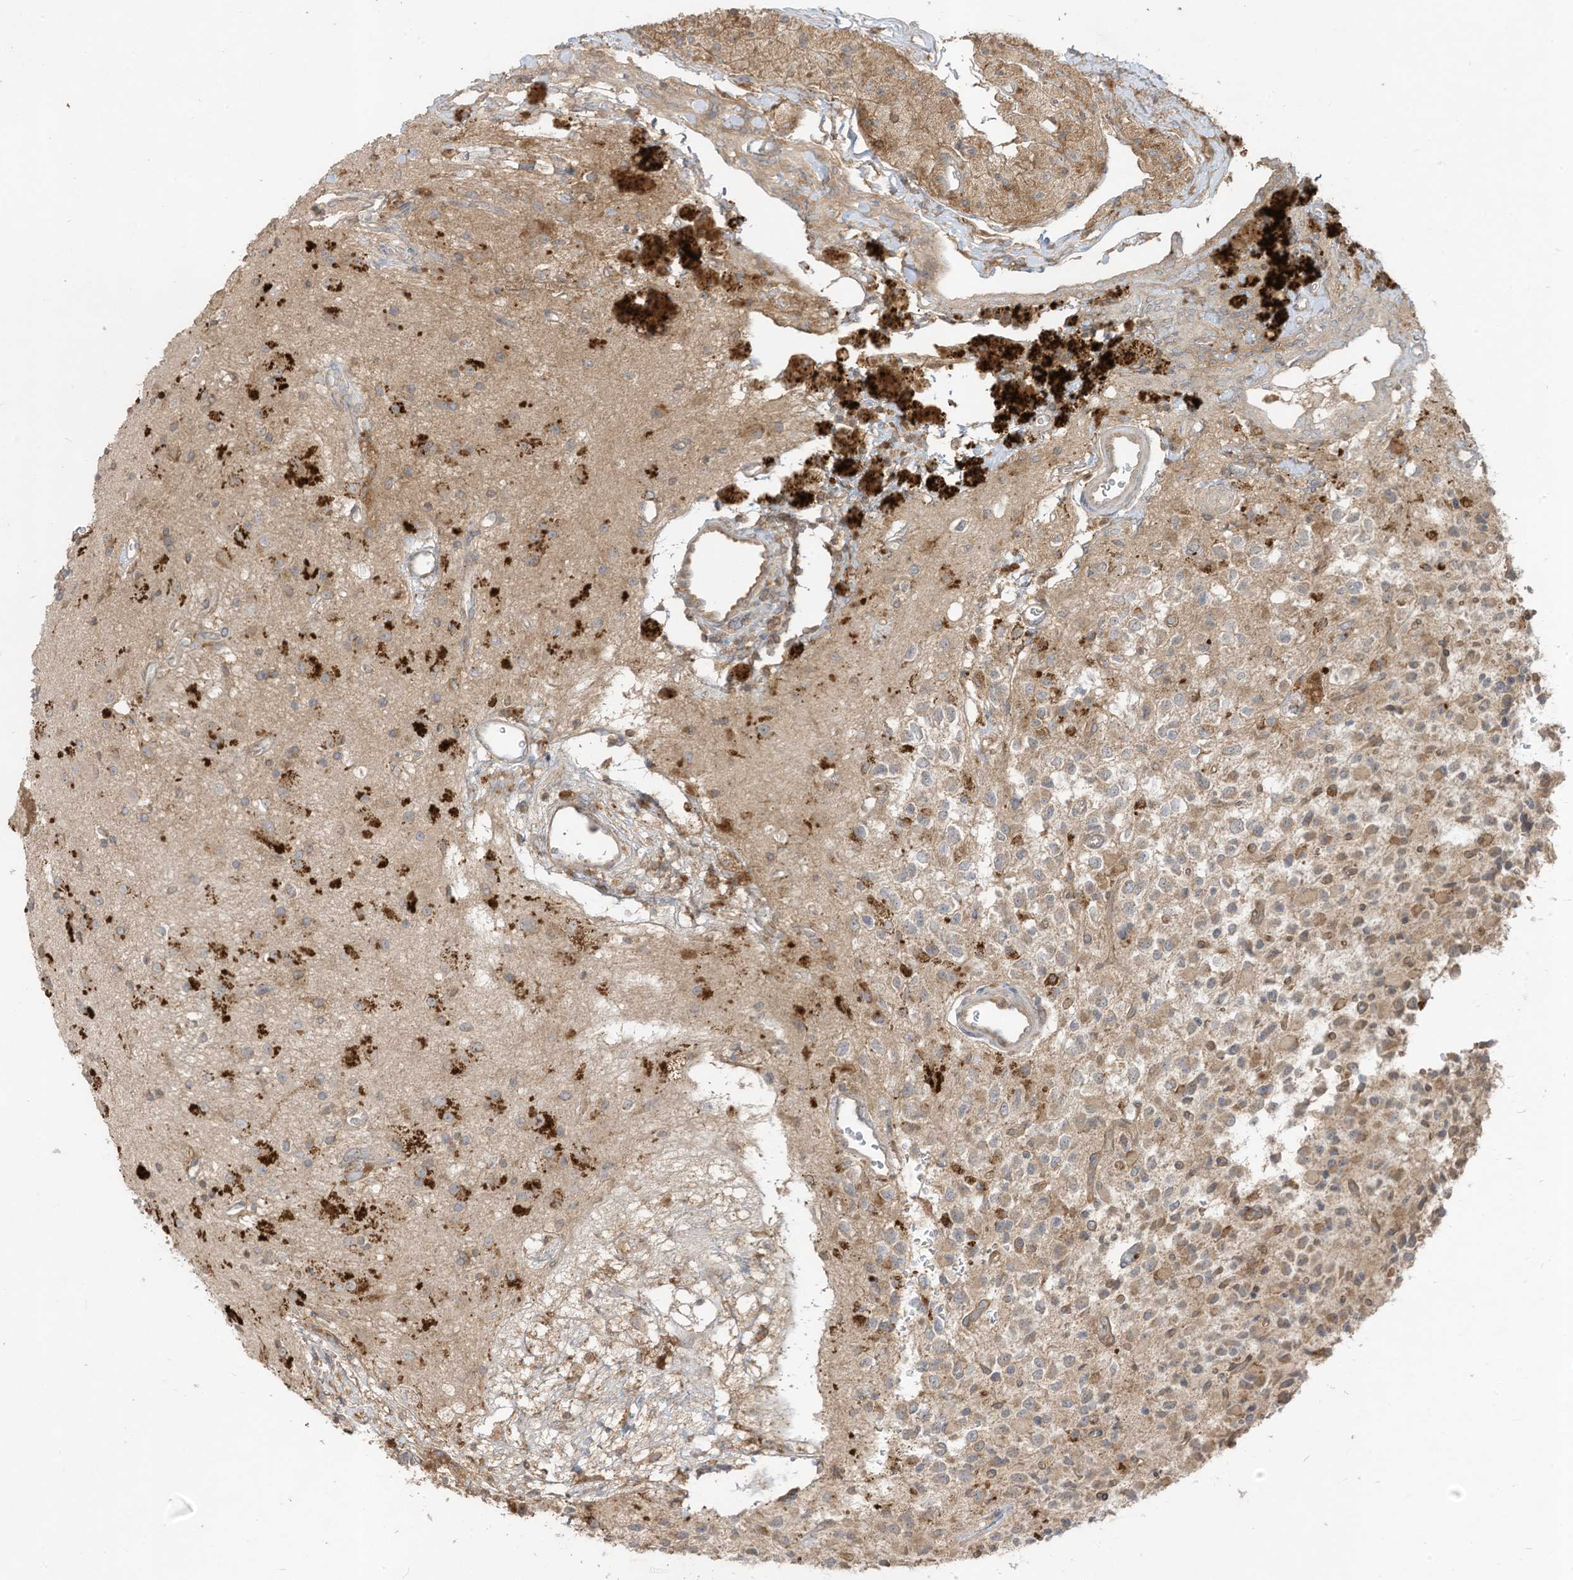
{"staining": {"intensity": "weak", "quantity": "<25%", "location": "cytoplasmic/membranous"}, "tissue": "glioma", "cell_type": "Tumor cells", "image_type": "cancer", "snomed": [{"axis": "morphology", "description": "Glioma, malignant, High grade"}, {"axis": "topography", "description": "Brain"}], "caption": "Glioma was stained to show a protein in brown. There is no significant expression in tumor cells.", "gene": "LDAH", "patient": {"sex": "male", "age": 34}}